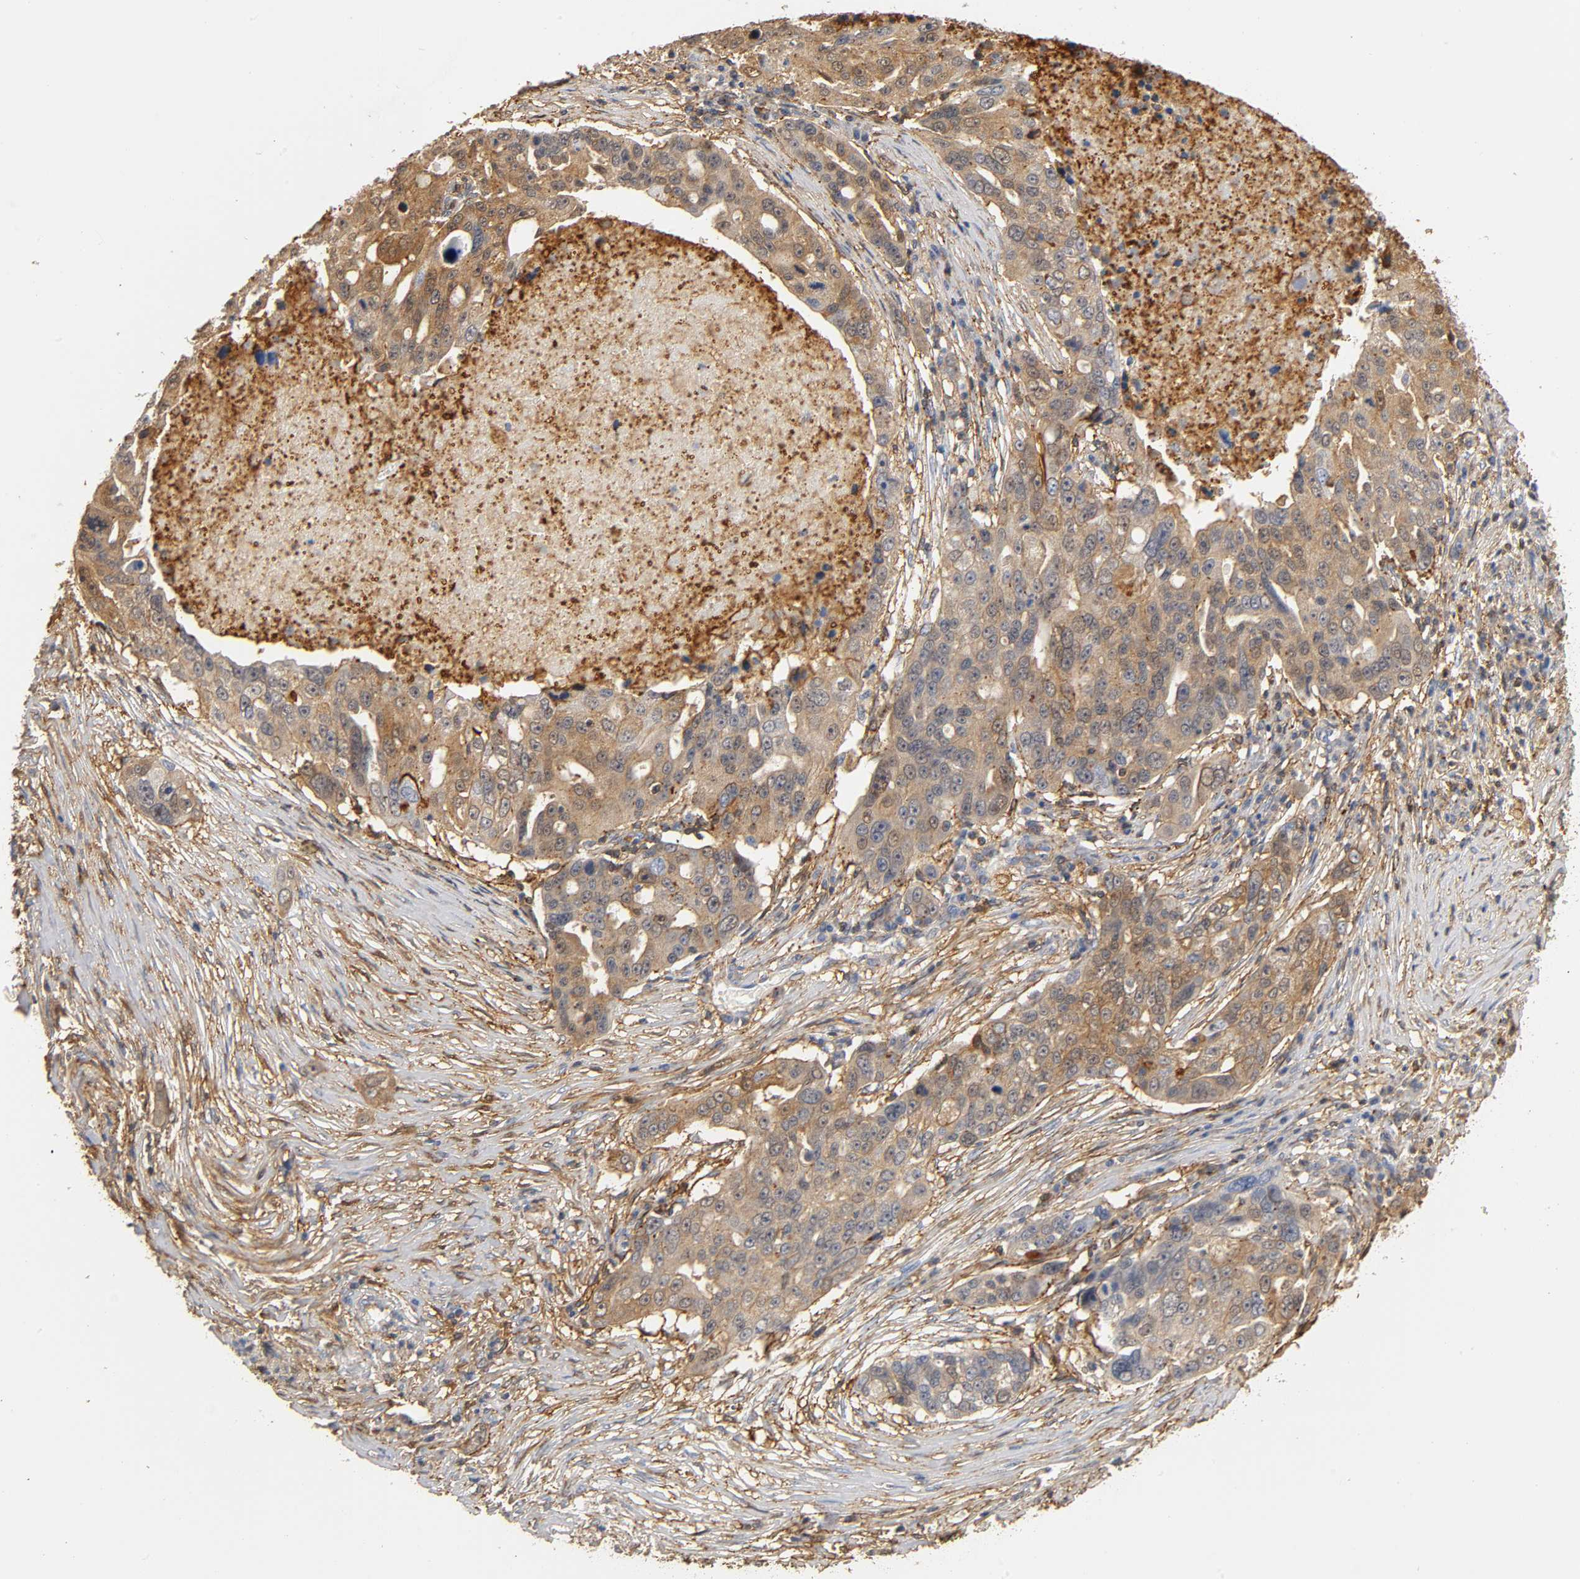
{"staining": {"intensity": "weak", "quantity": ">75%", "location": "cytoplasmic/membranous"}, "tissue": "ovarian cancer", "cell_type": "Tumor cells", "image_type": "cancer", "snomed": [{"axis": "morphology", "description": "Carcinoma, endometroid"}, {"axis": "topography", "description": "Ovary"}], "caption": "Protein expression analysis of human ovarian cancer reveals weak cytoplasmic/membranous expression in approximately >75% of tumor cells.", "gene": "ANXA11", "patient": {"sex": "female", "age": 75}}